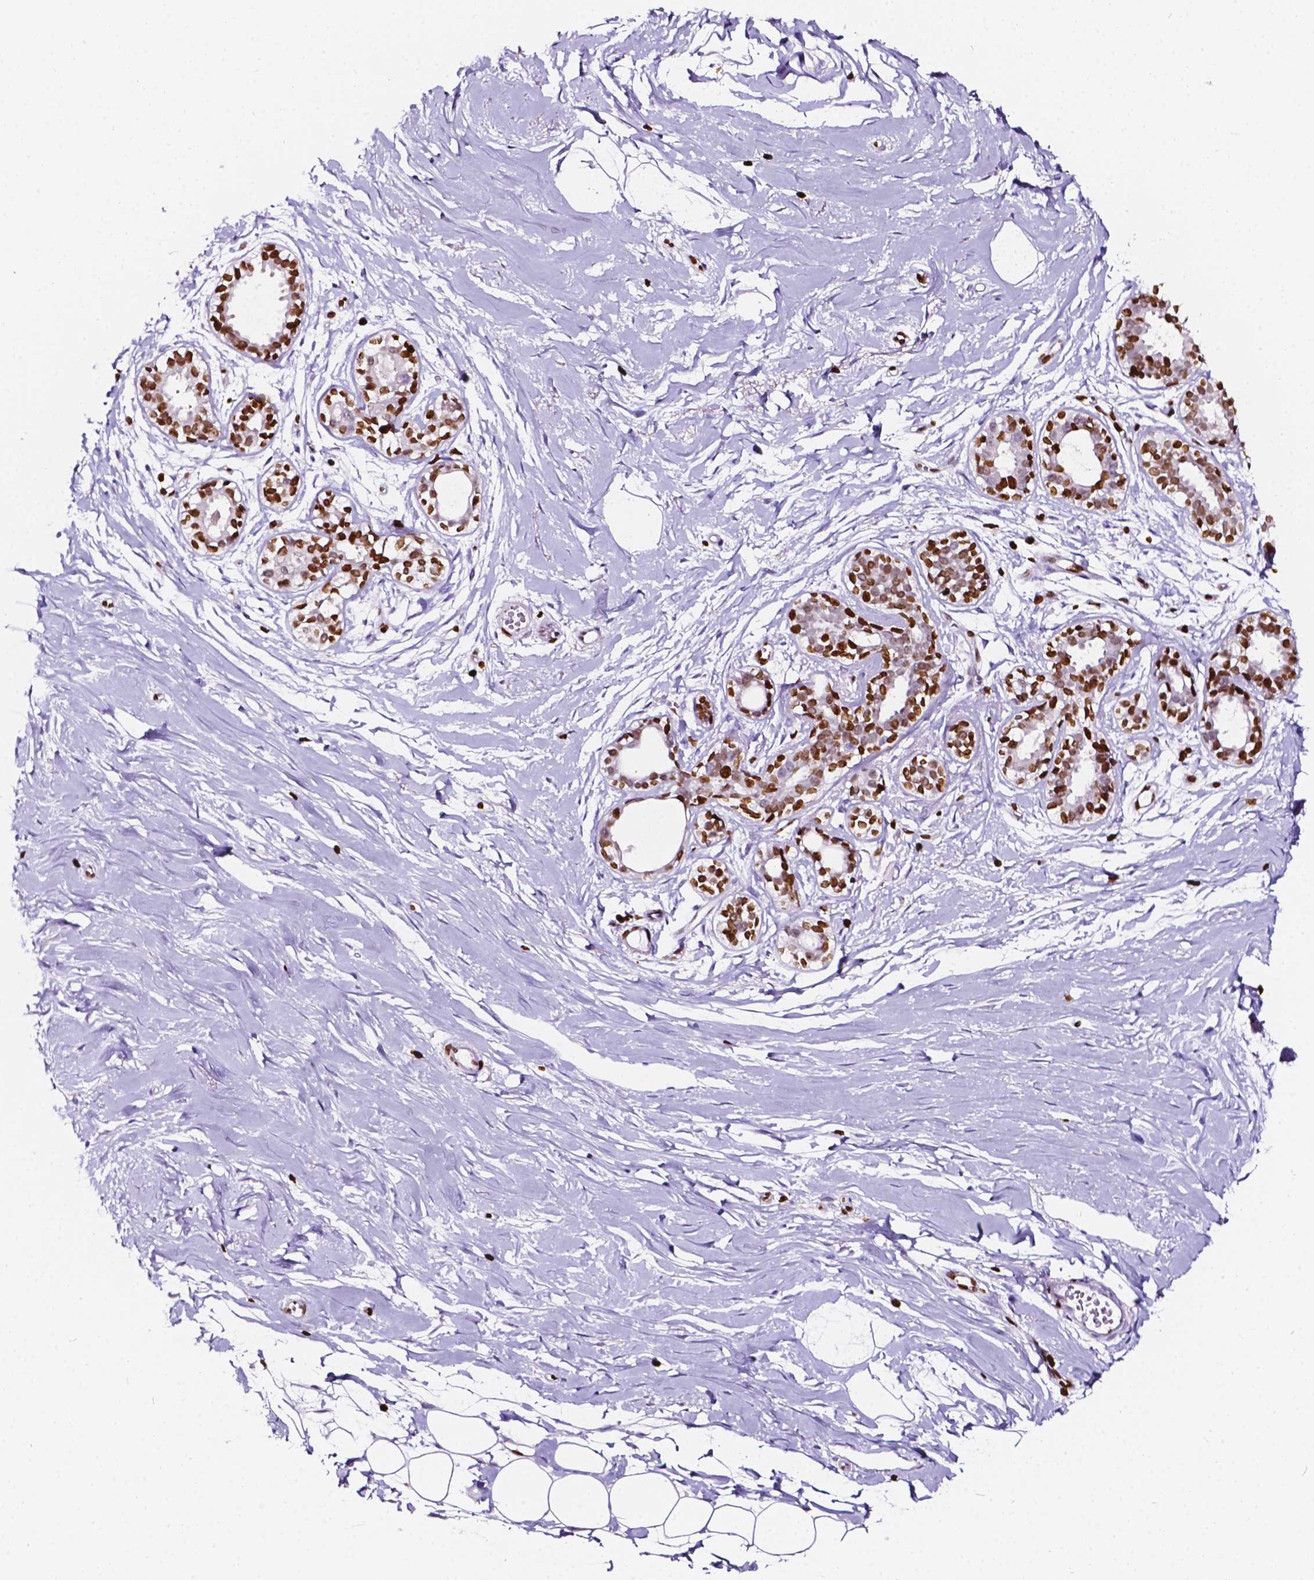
{"staining": {"intensity": "negative", "quantity": "none", "location": "none"}, "tissue": "breast", "cell_type": "Adipocytes", "image_type": "normal", "snomed": [{"axis": "morphology", "description": "Normal tissue, NOS"}, {"axis": "topography", "description": "Breast"}], "caption": "Human breast stained for a protein using immunohistochemistry displays no staining in adipocytes.", "gene": "CBY3", "patient": {"sex": "female", "age": 49}}